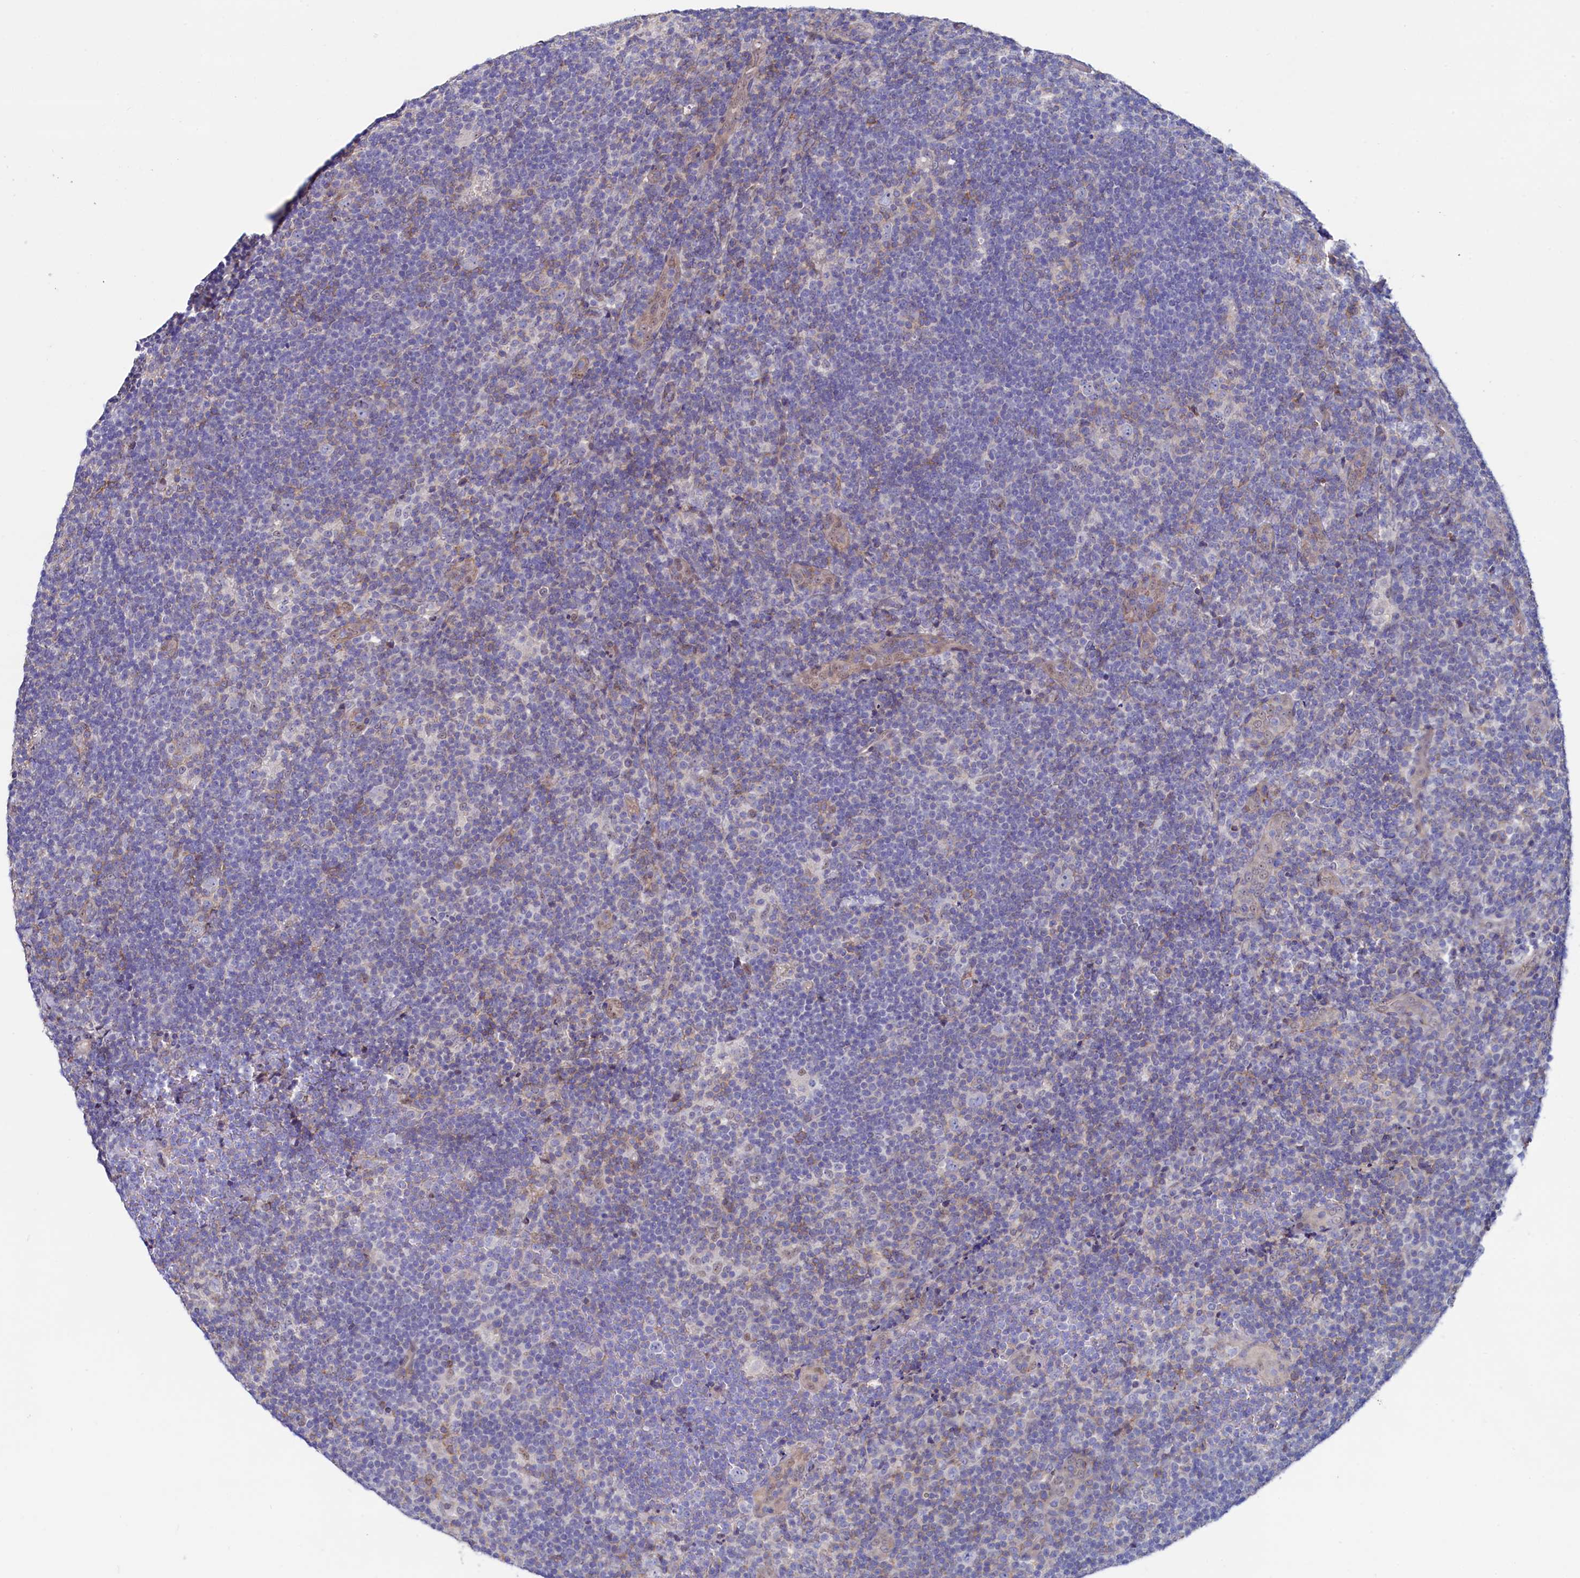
{"staining": {"intensity": "negative", "quantity": "none", "location": "none"}, "tissue": "lymphoma", "cell_type": "Tumor cells", "image_type": "cancer", "snomed": [{"axis": "morphology", "description": "Hodgkin's disease, NOS"}, {"axis": "topography", "description": "Lymph node"}], "caption": "An immunohistochemistry (IHC) photomicrograph of lymphoma is shown. There is no staining in tumor cells of lymphoma. (Stains: DAB IHC with hematoxylin counter stain, Microscopy: brightfield microscopy at high magnification).", "gene": "ASTE1", "patient": {"sex": "female", "age": 57}}